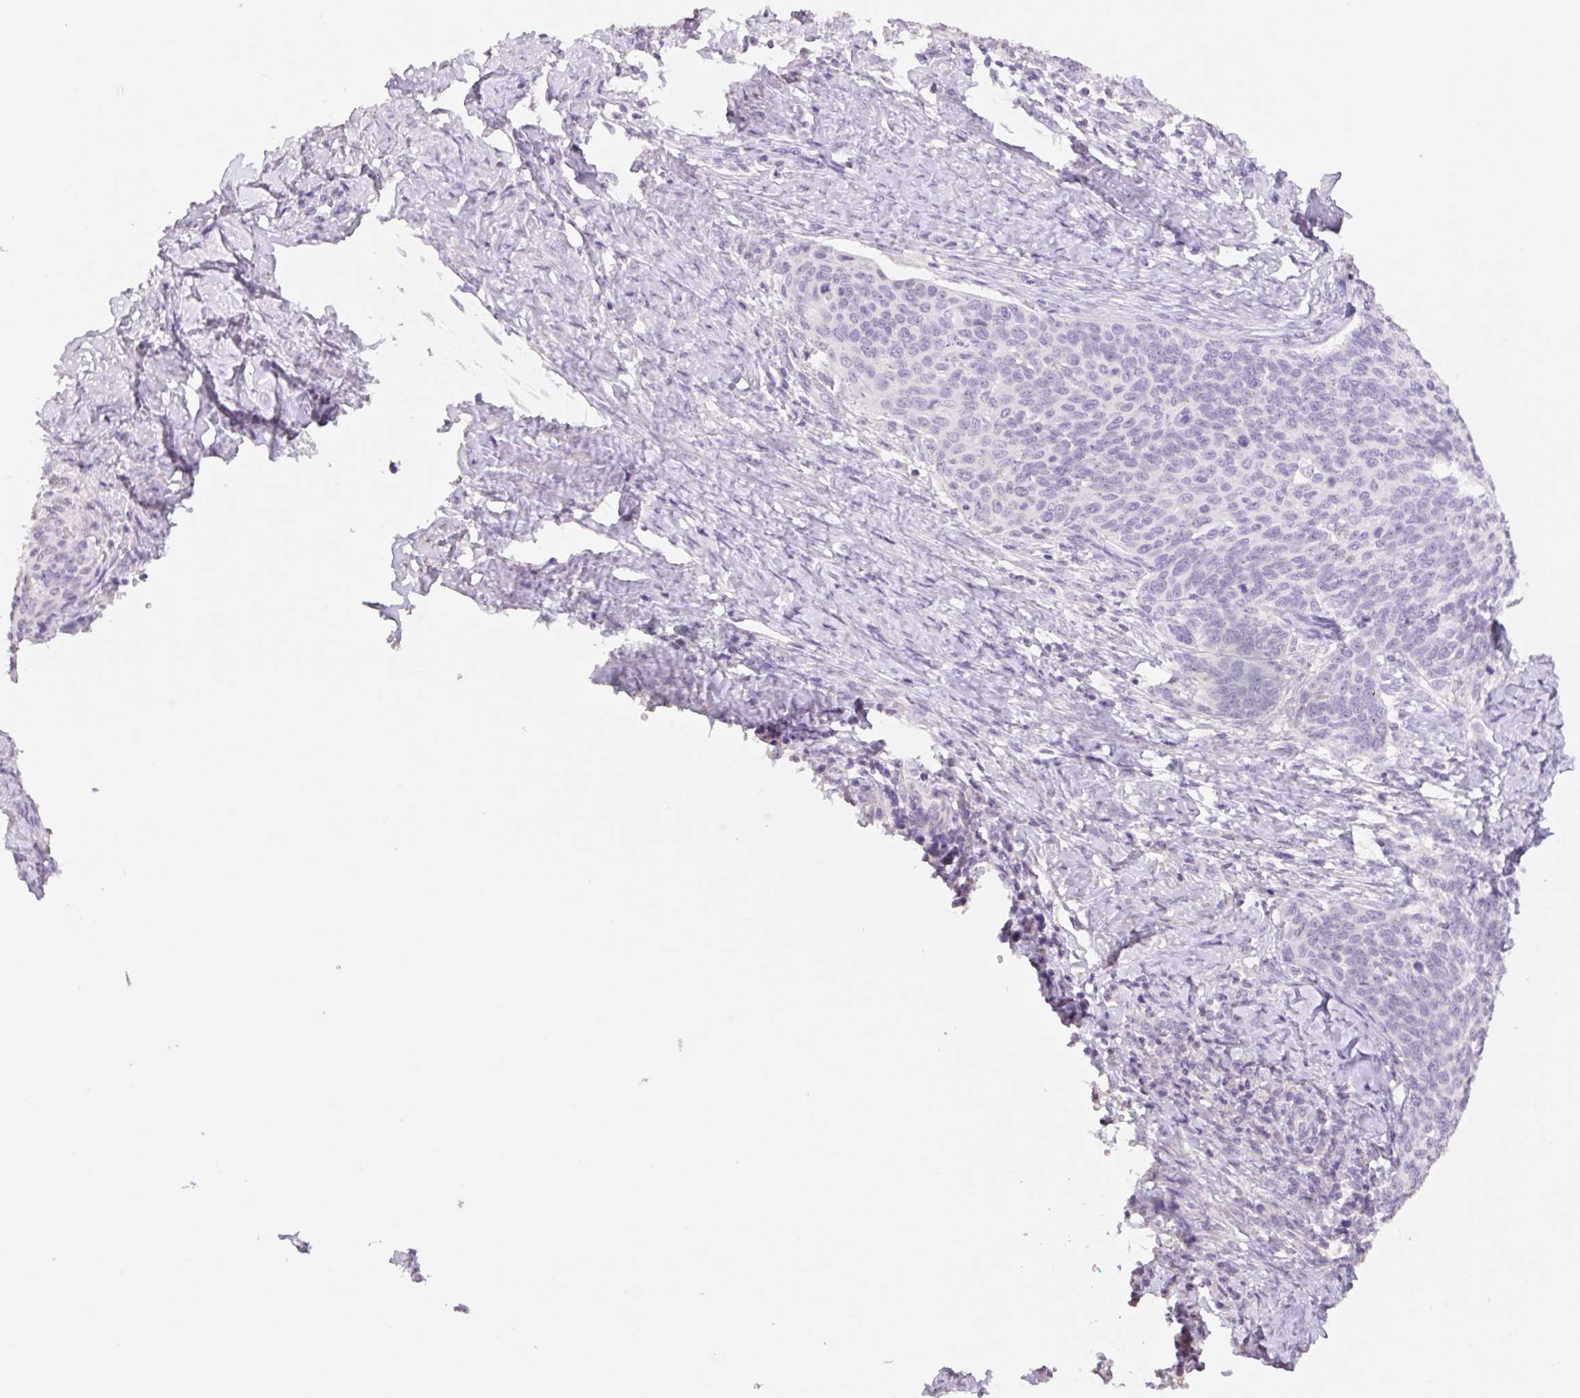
{"staining": {"intensity": "negative", "quantity": "none", "location": "none"}, "tissue": "cervical cancer", "cell_type": "Tumor cells", "image_type": "cancer", "snomed": [{"axis": "morphology", "description": "Squamous cell carcinoma, NOS"}, {"axis": "topography", "description": "Cervix"}], "caption": "There is no significant expression in tumor cells of cervical cancer.", "gene": "HCRTR2", "patient": {"sex": "female", "age": 39}}